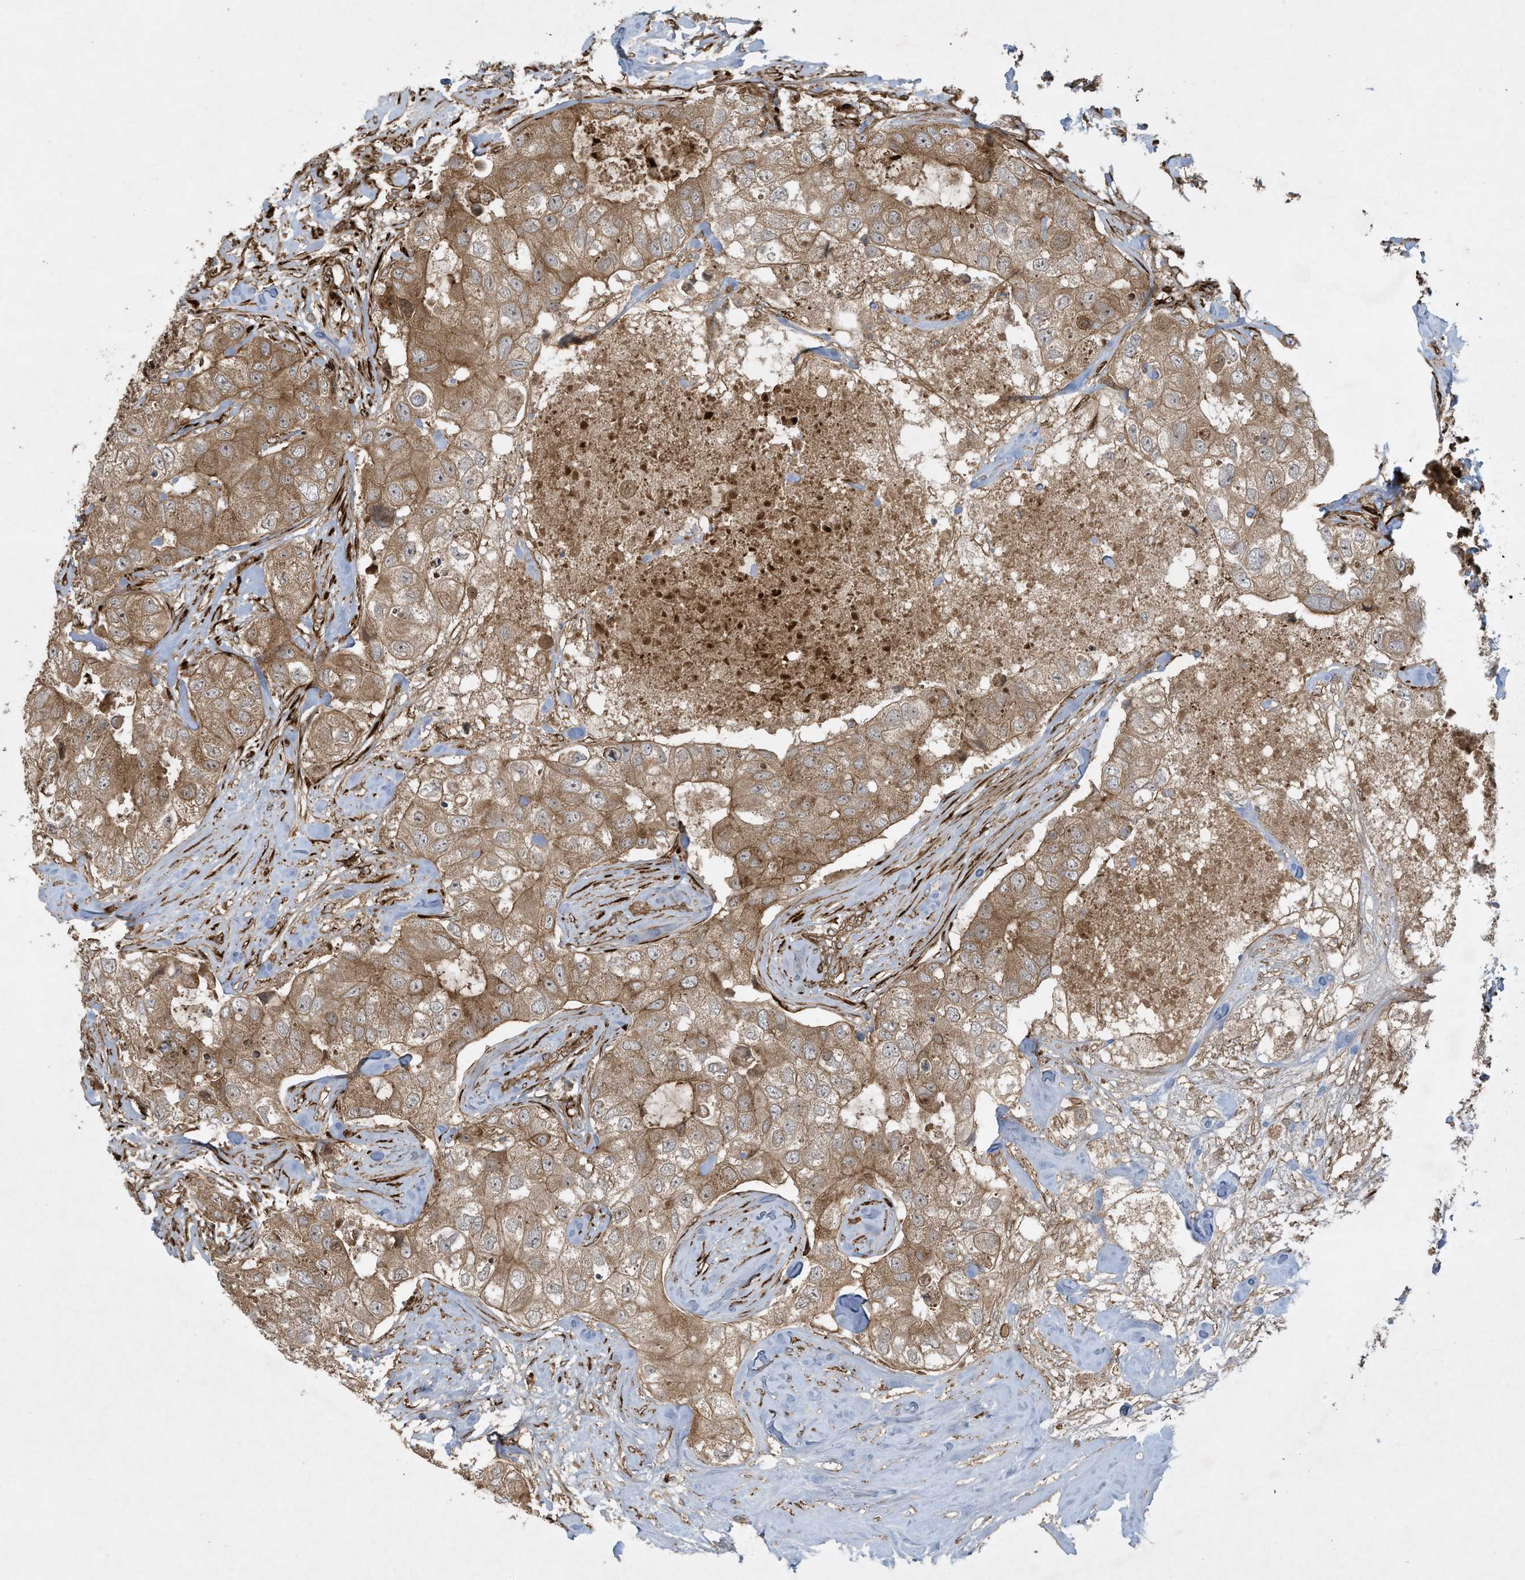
{"staining": {"intensity": "moderate", "quantity": ">75%", "location": "cytoplasmic/membranous"}, "tissue": "breast cancer", "cell_type": "Tumor cells", "image_type": "cancer", "snomed": [{"axis": "morphology", "description": "Duct carcinoma"}, {"axis": "topography", "description": "Breast"}], "caption": "IHC photomicrograph of breast cancer stained for a protein (brown), which shows medium levels of moderate cytoplasmic/membranous staining in about >75% of tumor cells.", "gene": "DDIT4", "patient": {"sex": "female", "age": 62}}